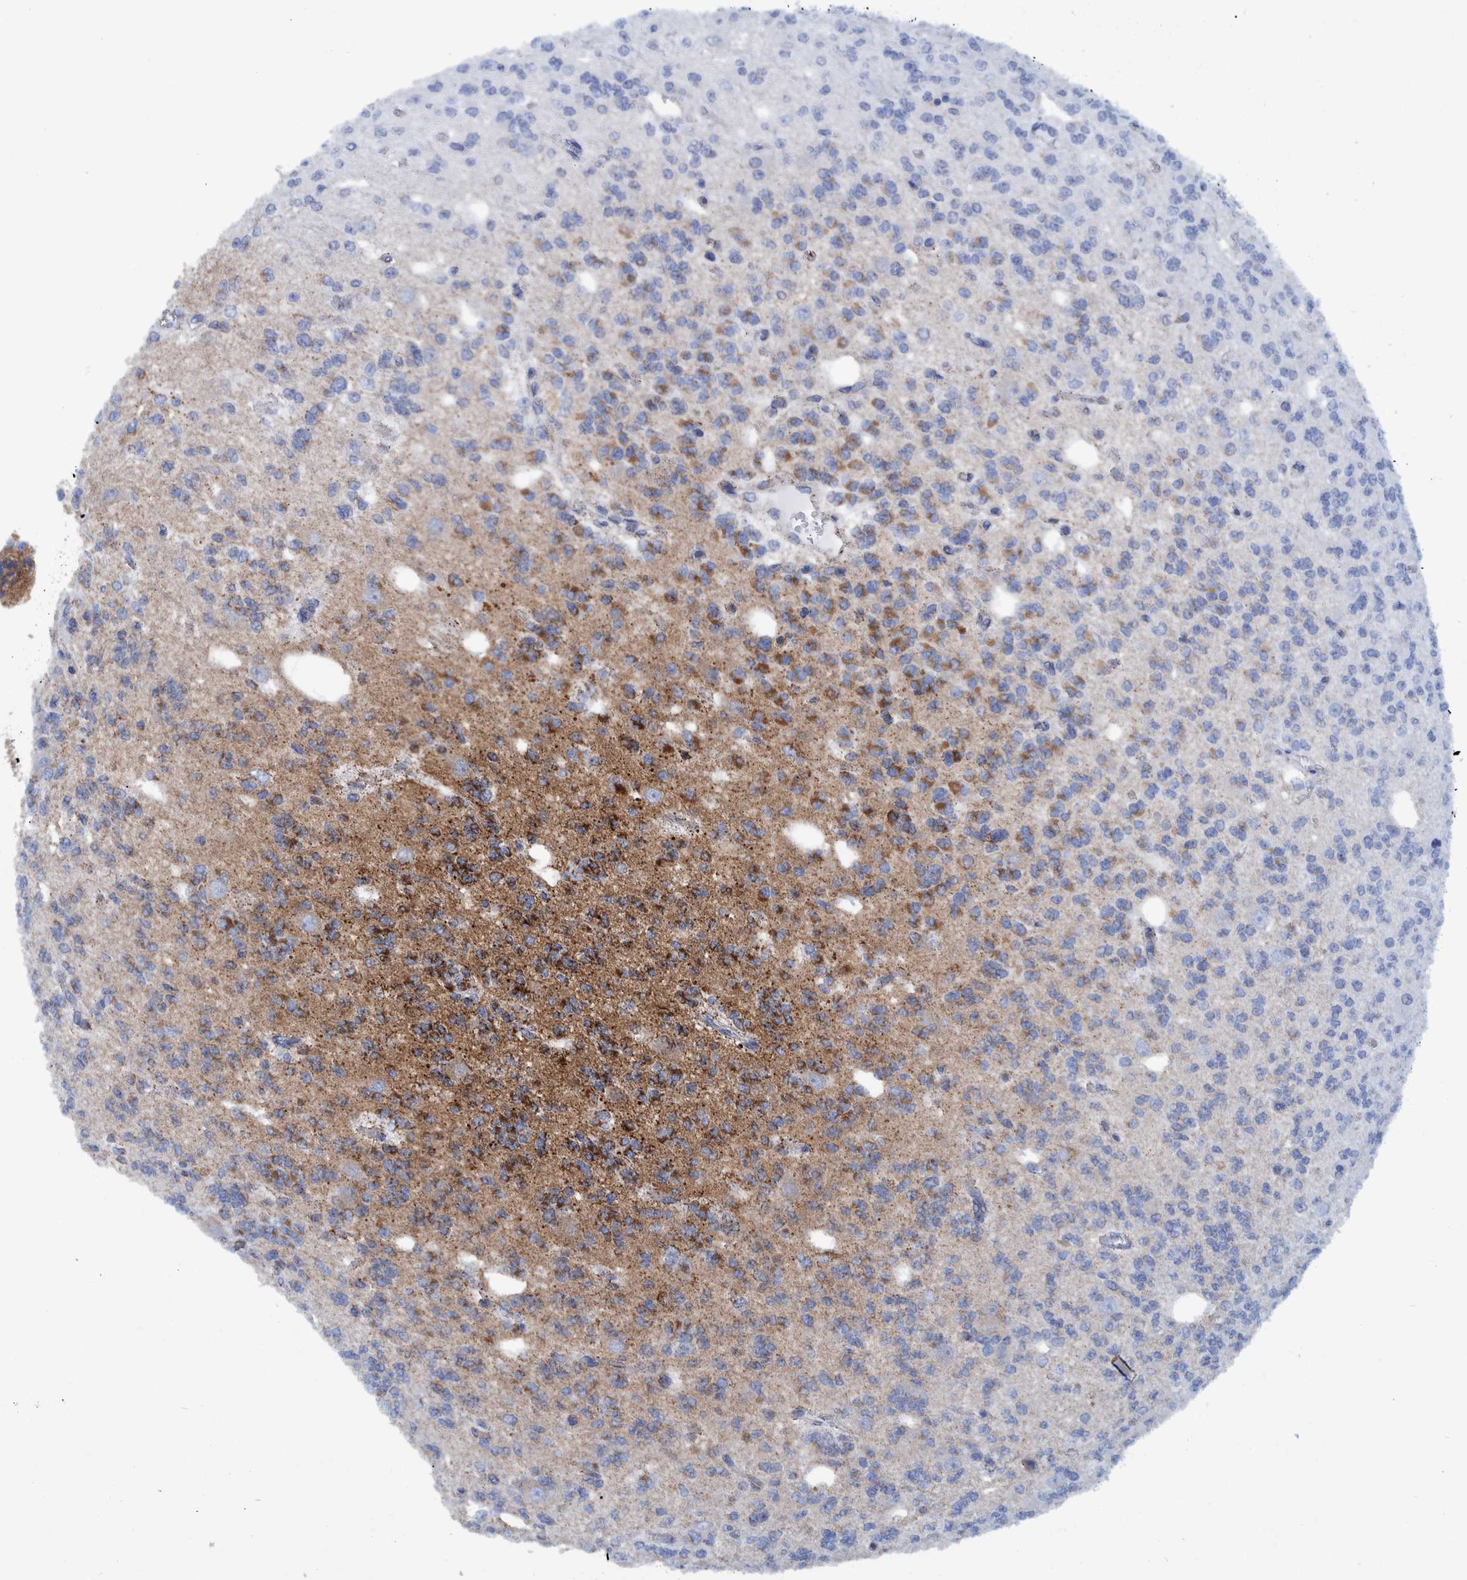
{"staining": {"intensity": "strong", "quantity": "25%-75%", "location": "cytoplasmic/membranous"}, "tissue": "glioma", "cell_type": "Tumor cells", "image_type": "cancer", "snomed": [{"axis": "morphology", "description": "Glioma, malignant, Low grade"}, {"axis": "topography", "description": "Brain"}], "caption": "A high amount of strong cytoplasmic/membranous positivity is identified in approximately 25%-75% of tumor cells in malignant glioma (low-grade) tissue. (IHC, brightfield microscopy, high magnification).", "gene": "BZW2", "patient": {"sex": "male", "age": 38}}